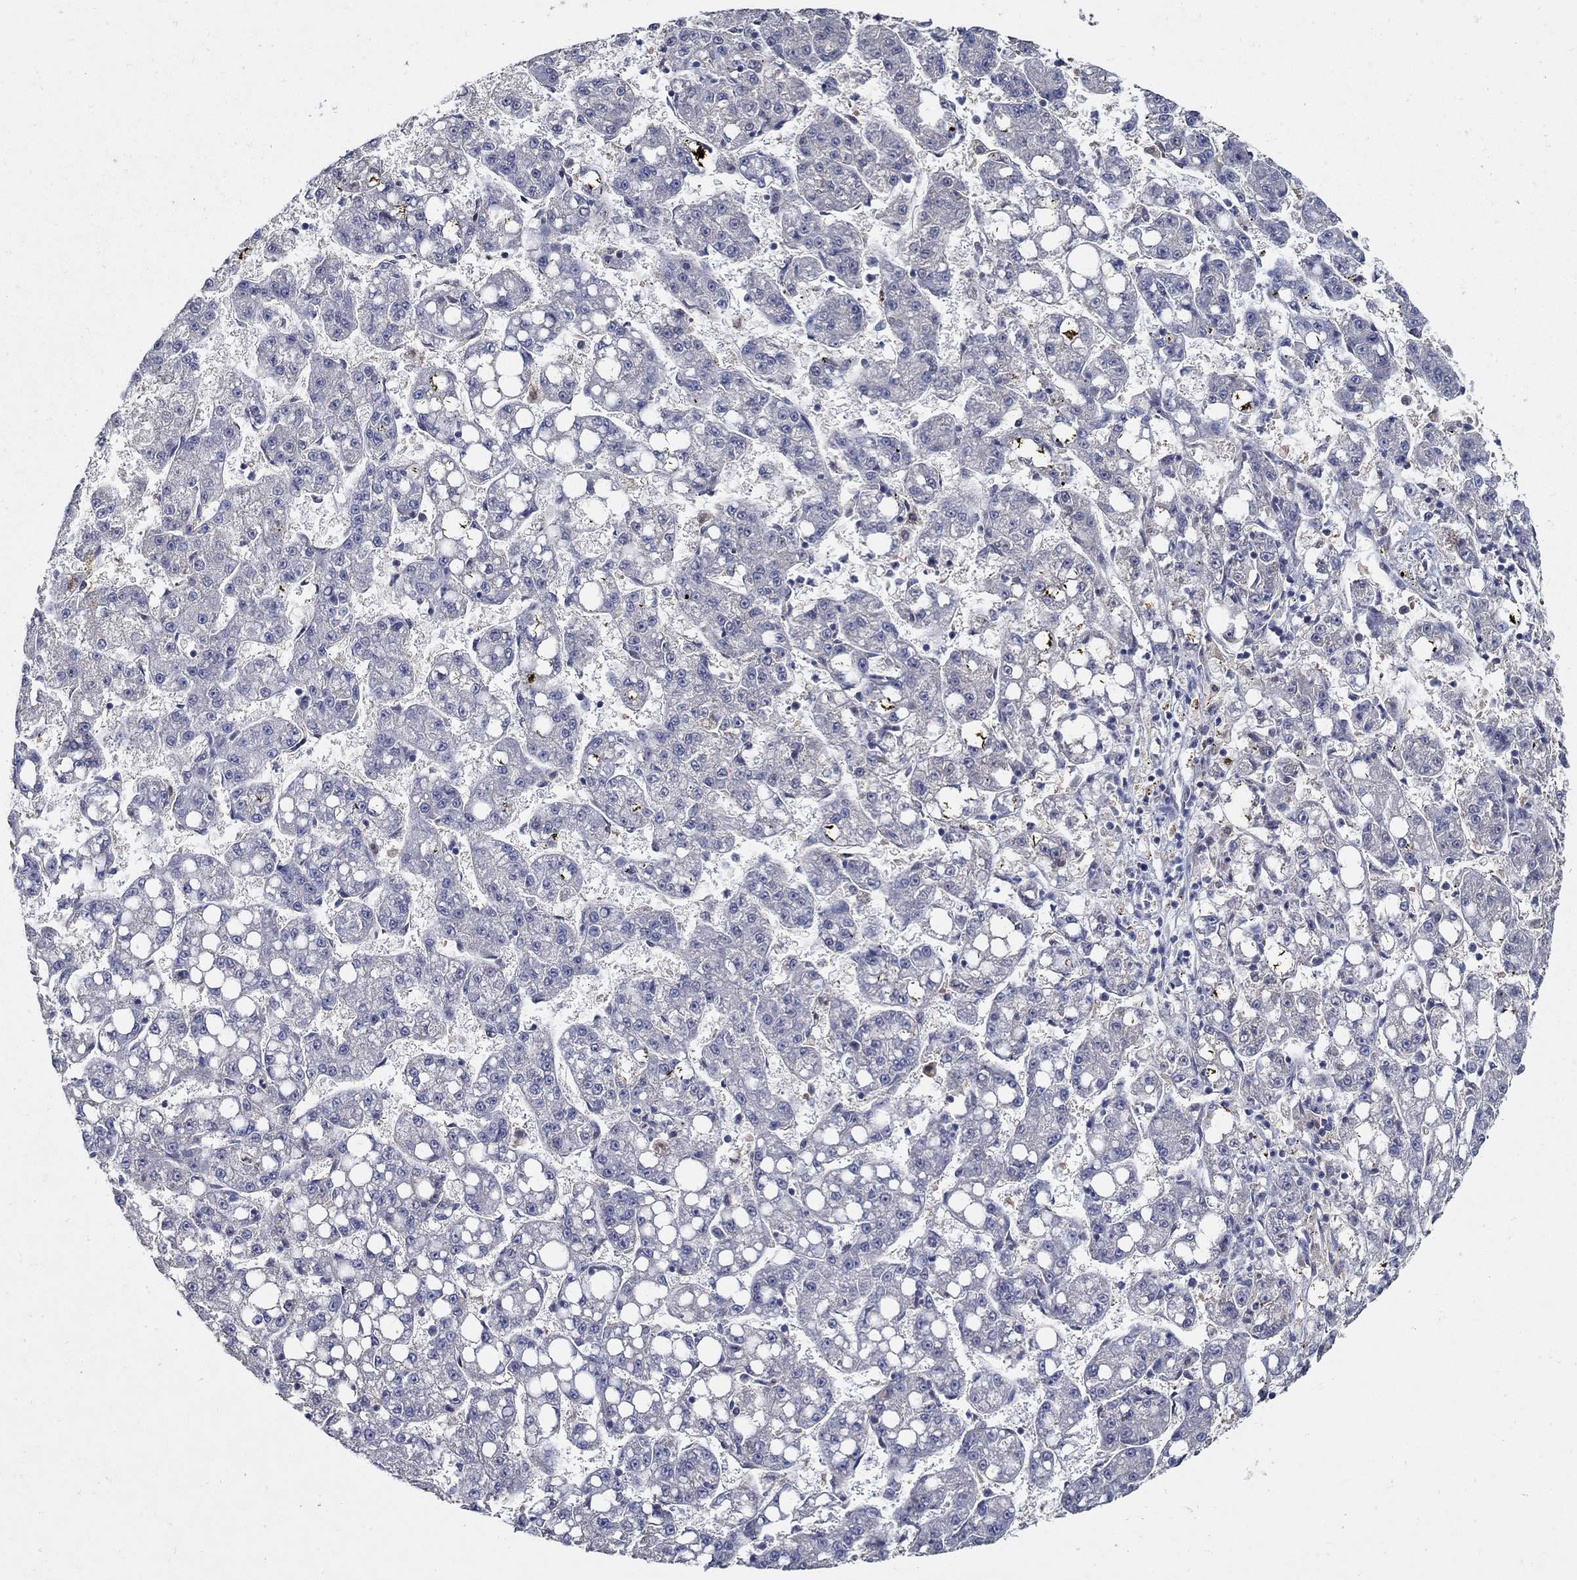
{"staining": {"intensity": "negative", "quantity": "none", "location": "none"}, "tissue": "liver cancer", "cell_type": "Tumor cells", "image_type": "cancer", "snomed": [{"axis": "morphology", "description": "Carcinoma, Hepatocellular, NOS"}, {"axis": "topography", "description": "Liver"}], "caption": "Immunohistochemistry photomicrograph of neoplastic tissue: liver hepatocellular carcinoma stained with DAB (3,3'-diaminobenzidine) shows no significant protein staining in tumor cells.", "gene": "MTHFR", "patient": {"sex": "female", "age": 65}}